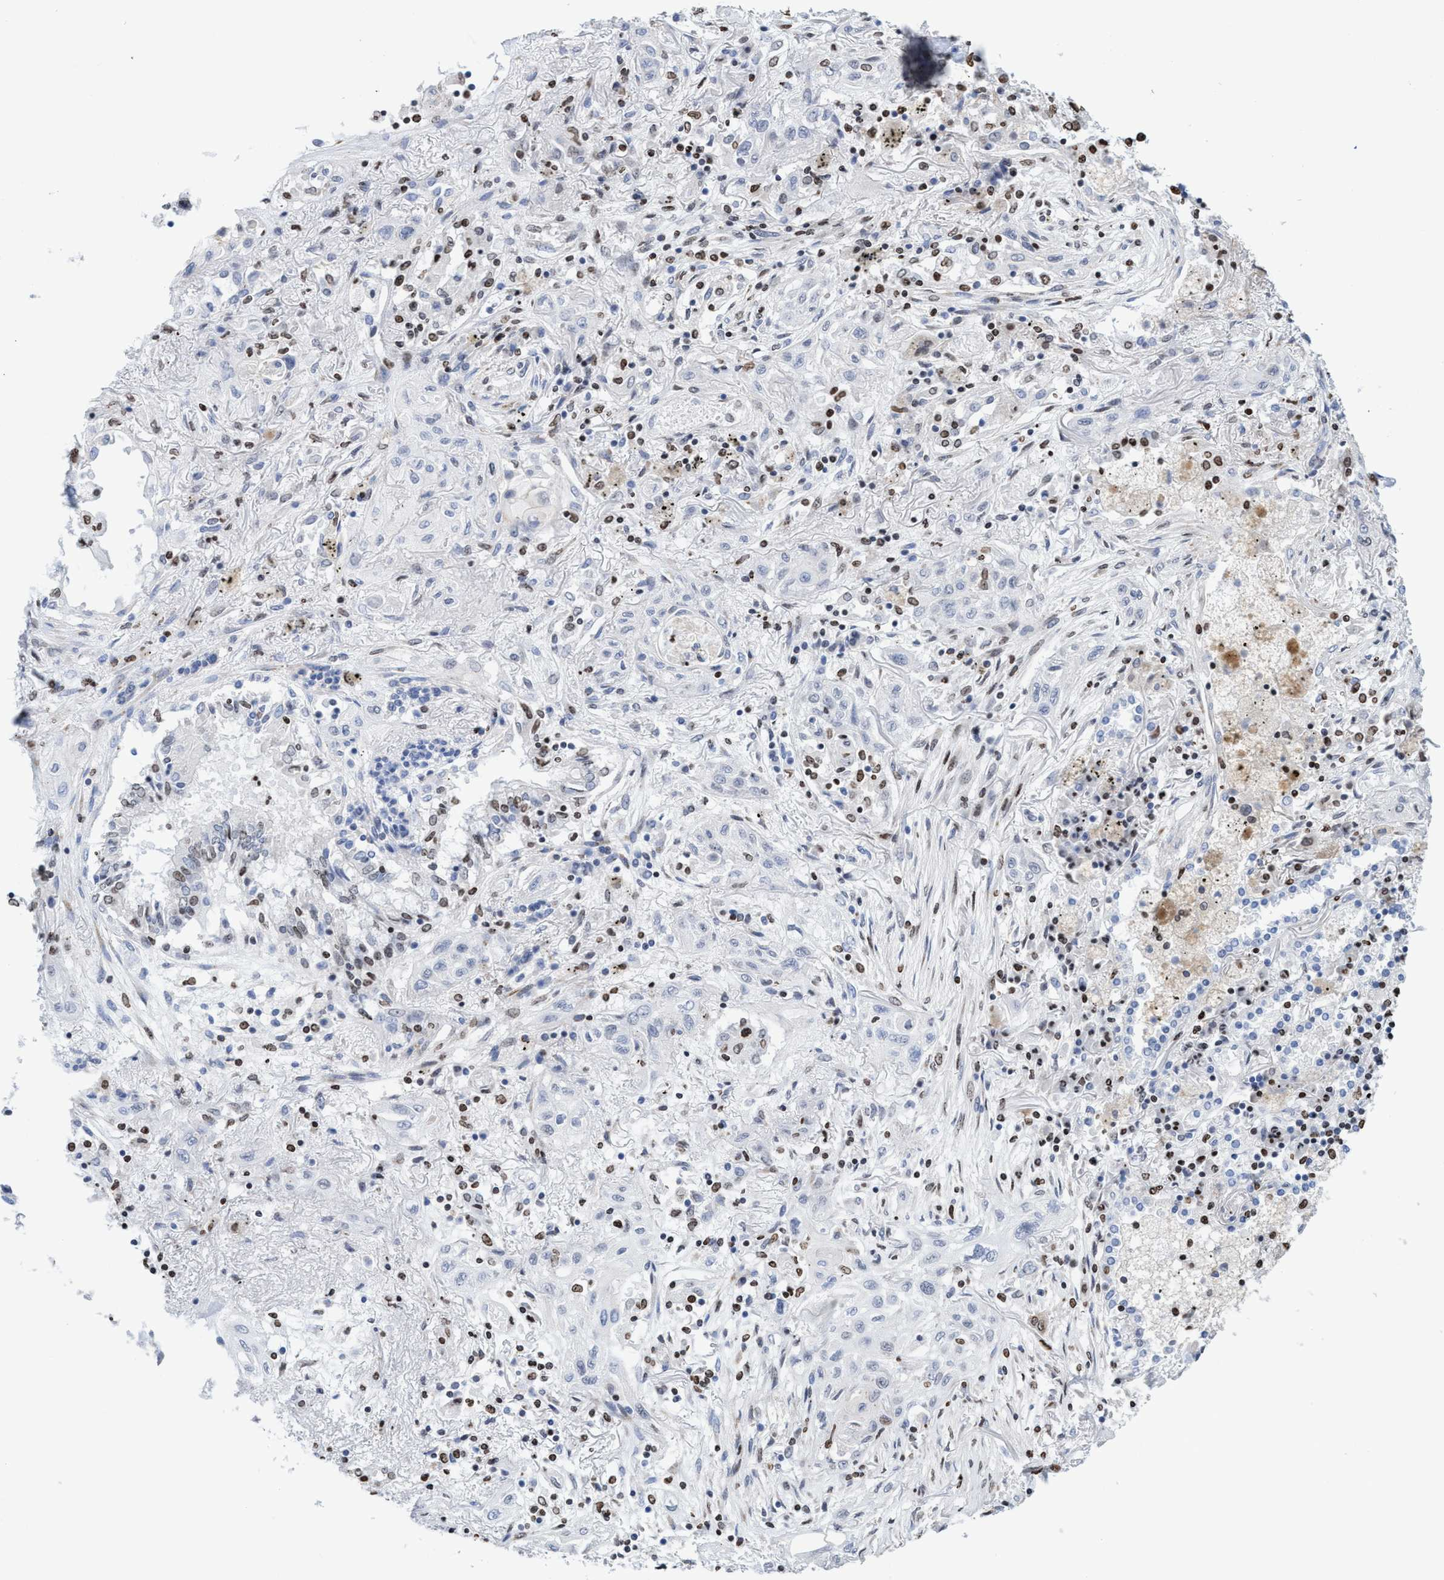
{"staining": {"intensity": "negative", "quantity": "none", "location": "none"}, "tissue": "lung cancer", "cell_type": "Tumor cells", "image_type": "cancer", "snomed": [{"axis": "morphology", "description": "Squamous cell carcinoma, NOS"}, {"axis": "topography", "description": "Lung"}], "caption": "Immunohistochemistry (IHC) of human squamous cell carcinoma (lung) displays no expression in tumor cells.", "gene": "CBX2", "patient": {"sex": "female", "age": 47}}